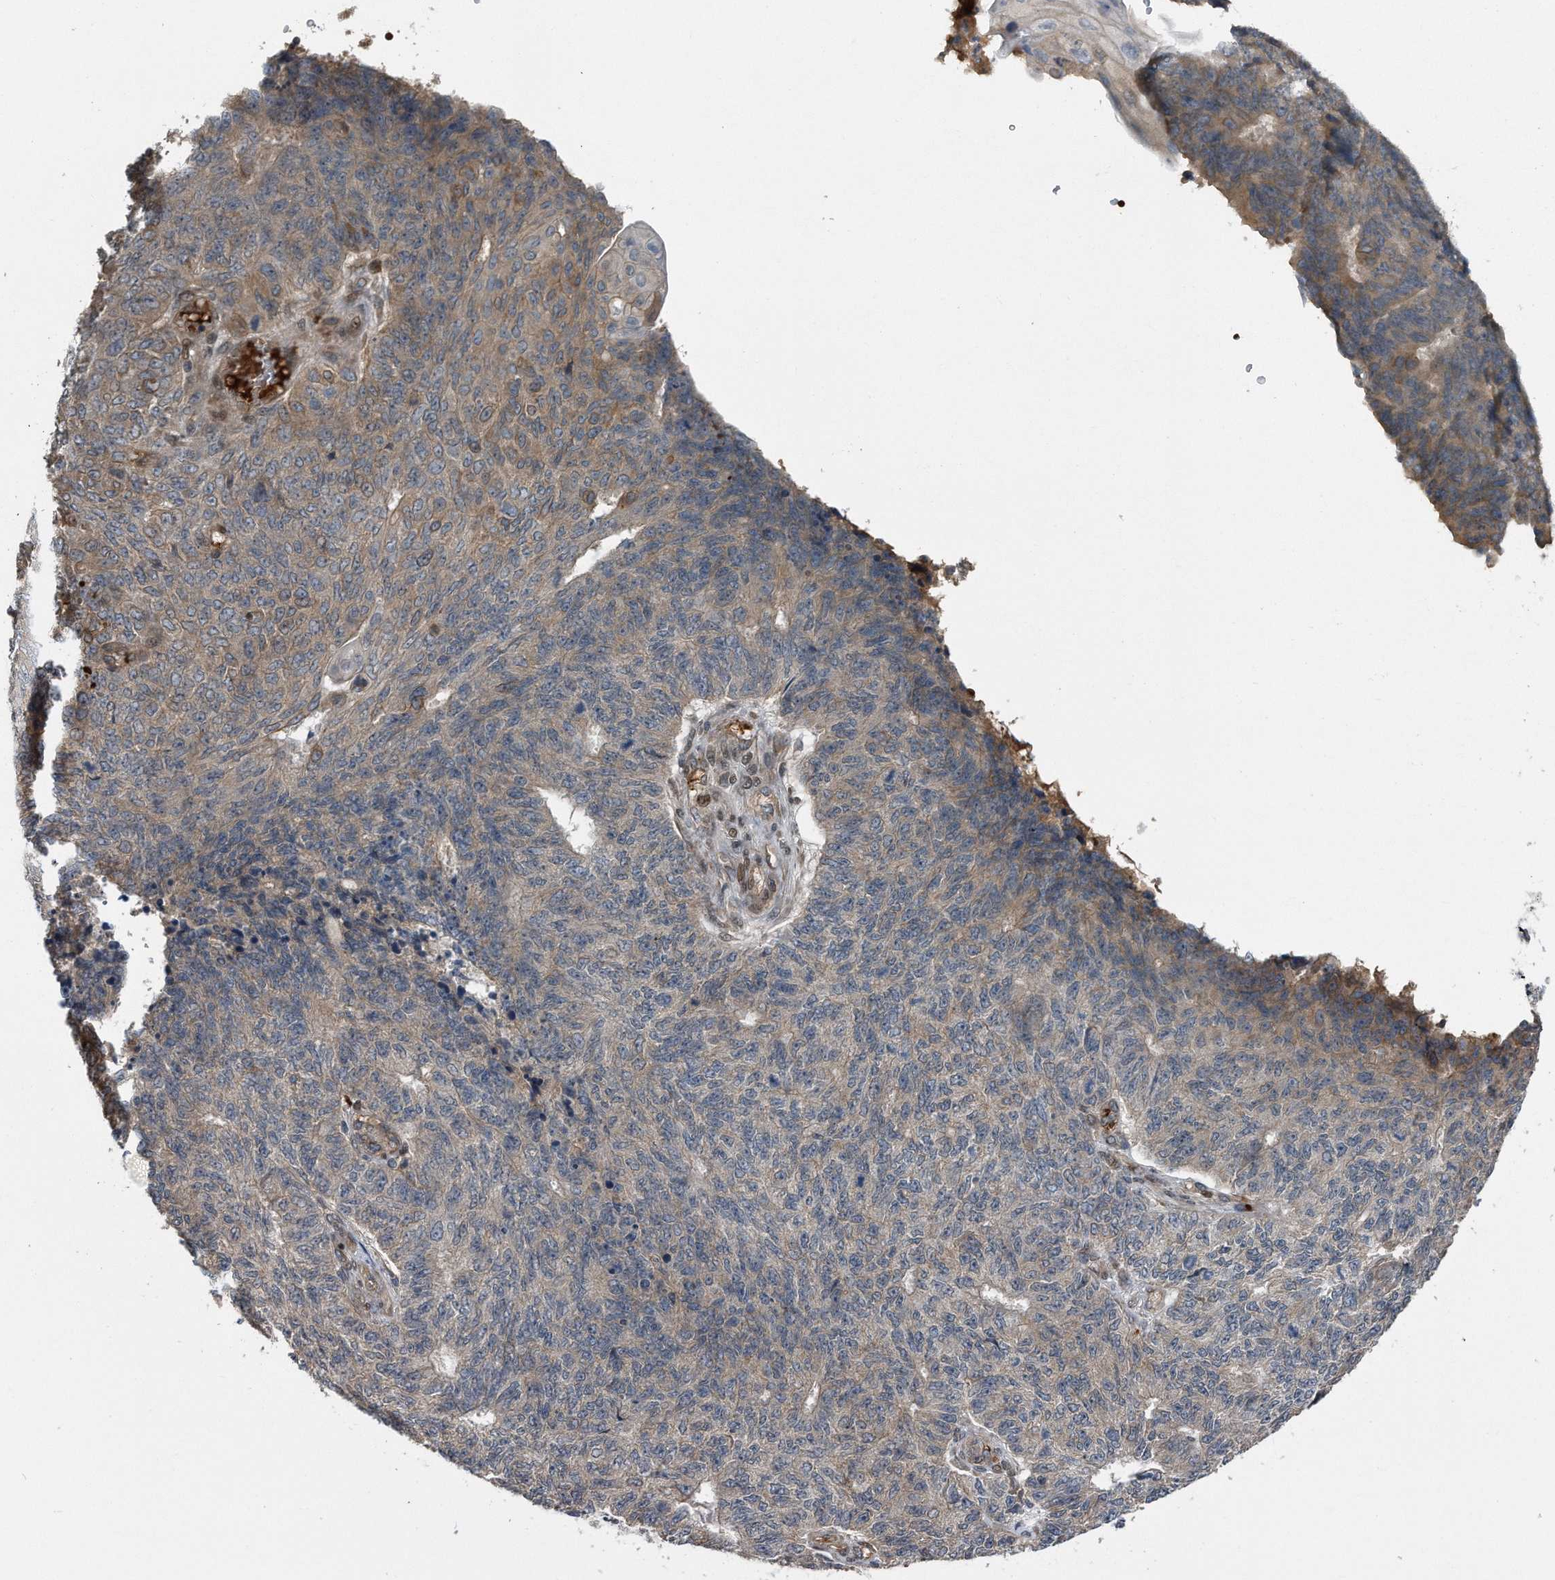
{"staining": {"intensity": "weak", "quantity": "25%-75%", "location": "cytoplasmic/membranous"}, "tissue": "endometrial cancer", "cell_type": "Tumor cells", "image_type": "cancer", "snomed": [{"axis": "morphology", "description": "Adenocarcinoma, NOS"}, {"axis": "topography", "description": "Endometrium"}], "caption": "Immunohistochemistry staining of endometrial cancer (adenocarcinoma), which reveals low levels of weak cytoplasmic/membranous positivity in approximately 25%-75% of tumor cells indicating weak cytoplasmic/membranous protein positivity. The staining was performed using DAB (brown) for protein detection and nuclei were counterstained in hematoxylin (blue).", "gene": "ZNF79", "patient": {"sex": "female", "age": 32}}